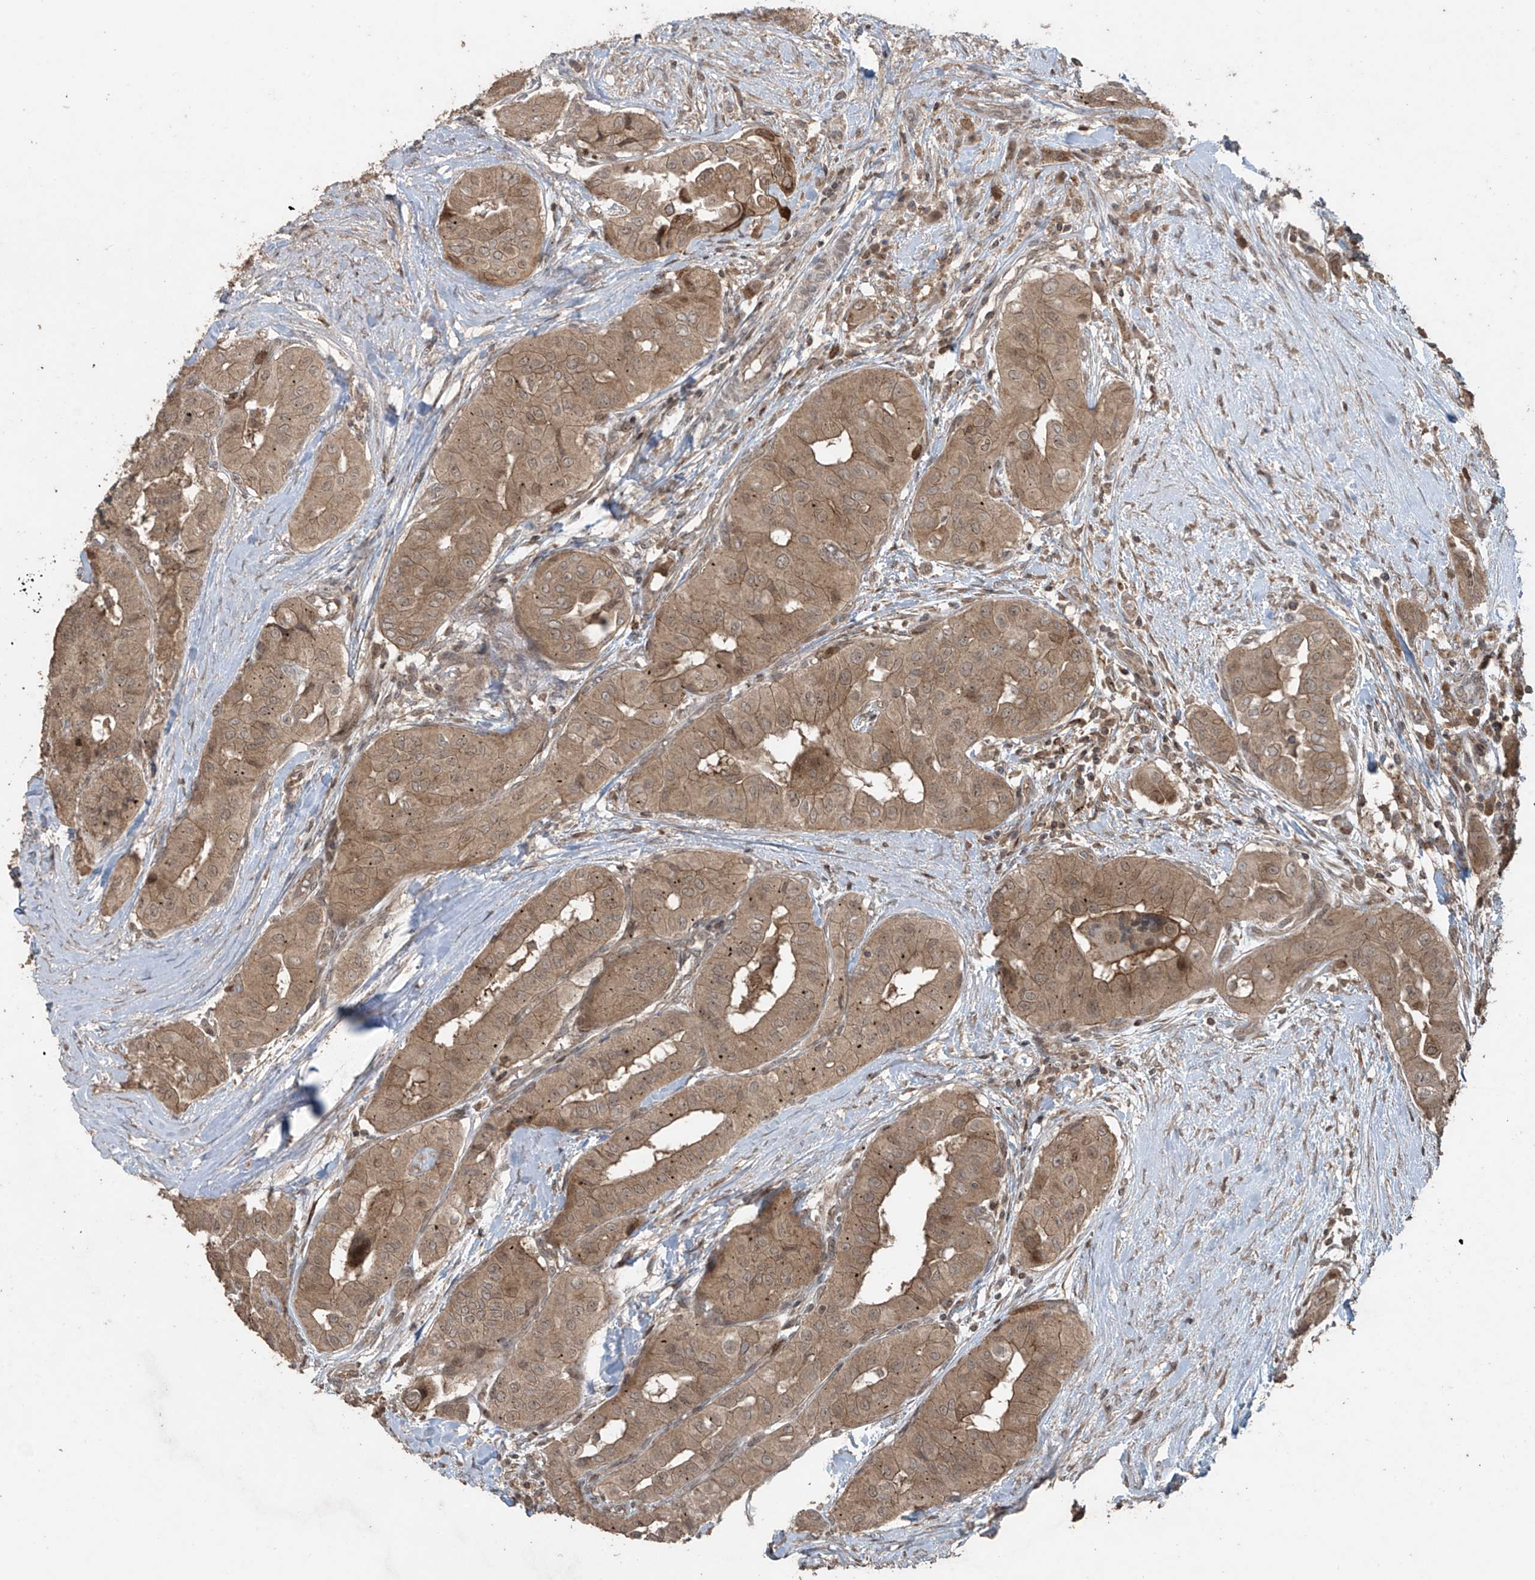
{"staining": {"intensity": "moderate", "quantity": ">75%", "location": "cytoplasmic/membranous"}, "tissue": "thyroid cancer", "cell_type": "Tumor cells", "image_type": "cancer", "snomed": [{"axis": "morphology", "description": "Papillary adenocarcinoma, NOS"}, {"axis": "topography", "description": "Thyroid gland"}], "caption": "Immunohistochemical staining of human papillary adenocarcinoma (thyroid) displays medium levels of moderate cytoplasmic/membranous protein positivity in approximately >75% of tumor cells. (Brightfield microscopy of DAB IHC at high magnification).", "gene": "PGPEP1", "patient": {"sex": "female", "age": 59}}